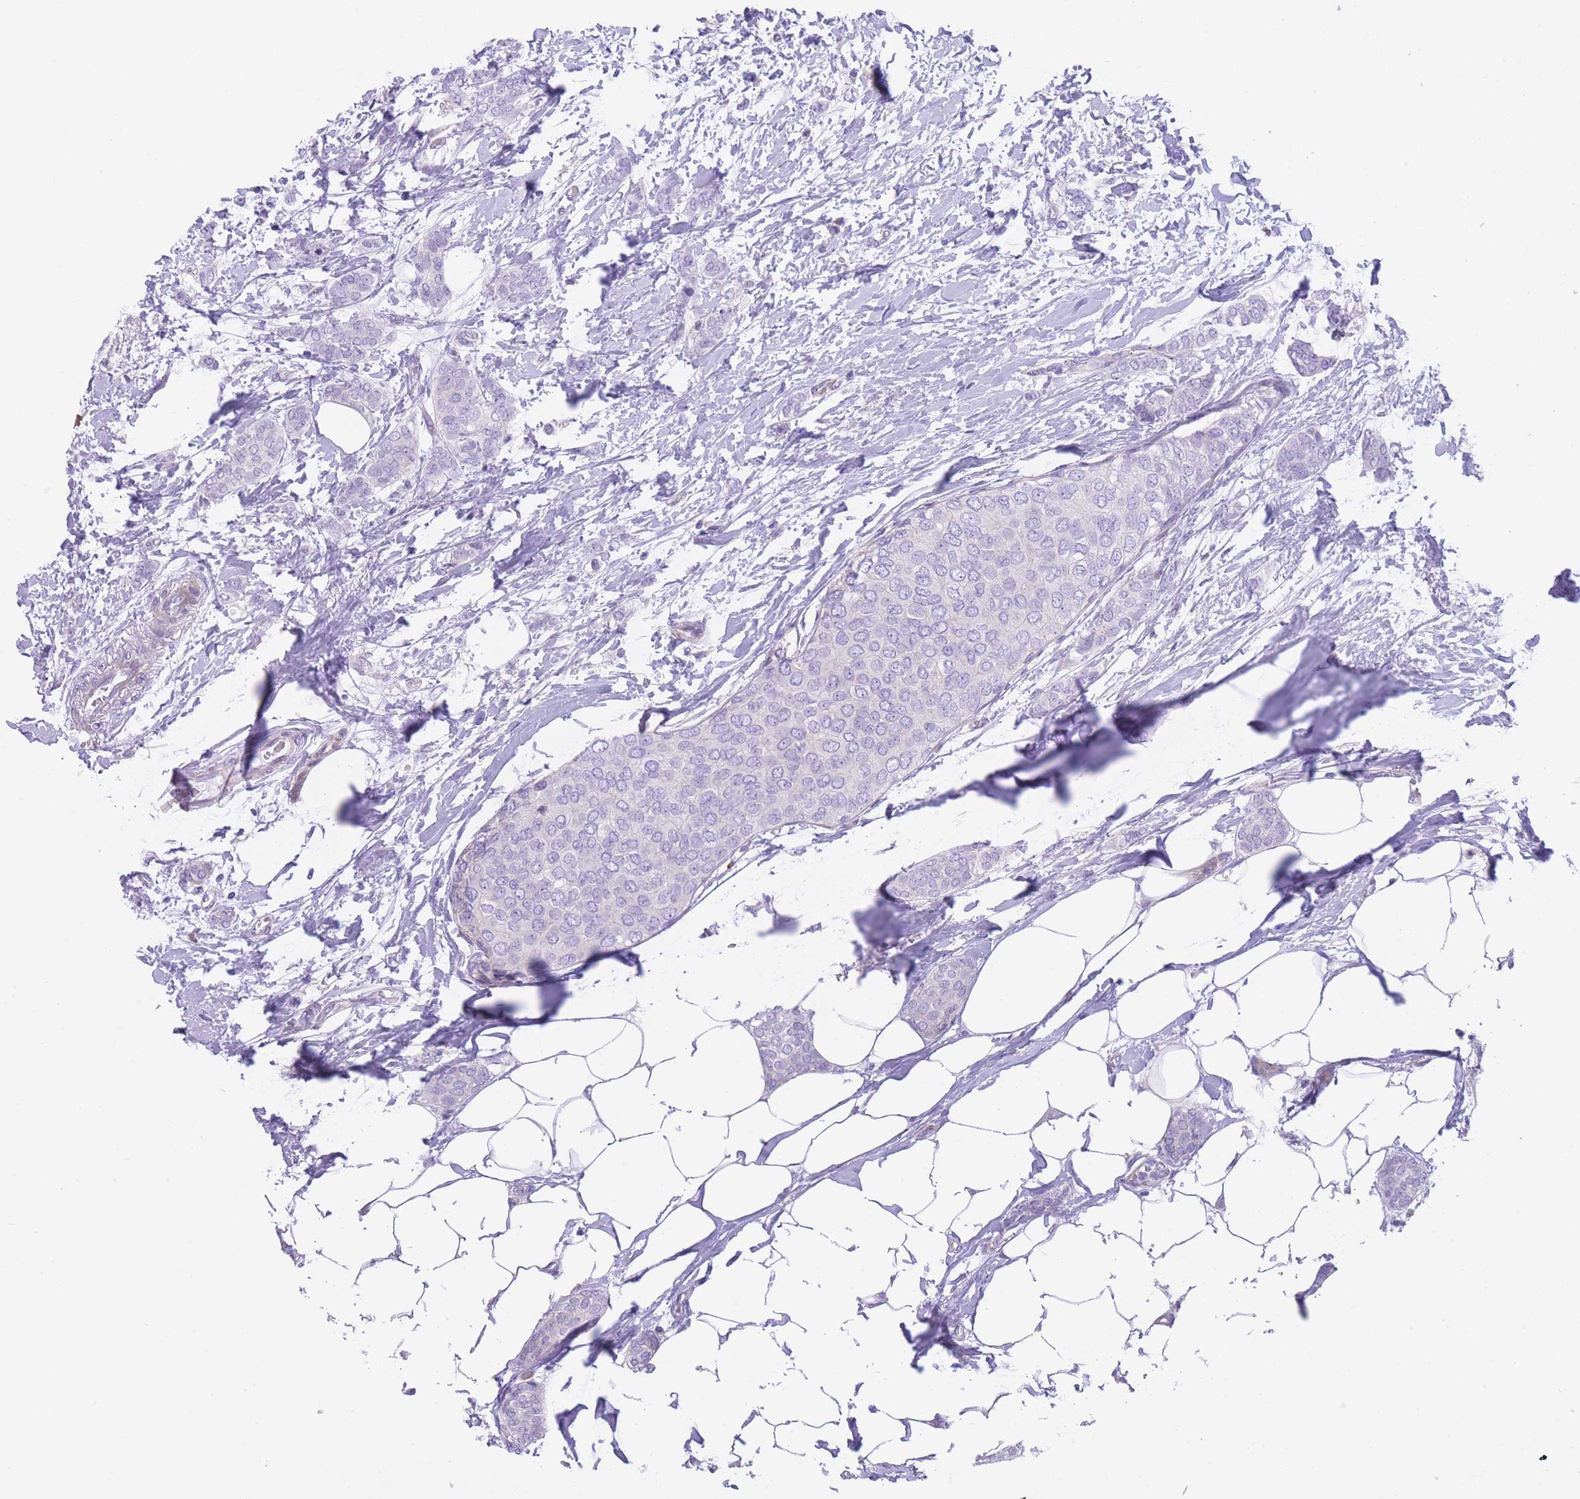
{"staining": {"intensity": "negative", "quantity": "none", "location": "none"}, "tissue": "breast cancer", "cell_type": "Tumor cells", "image_type": "cancer", "snomed": [{"axis": "morphology", "description": "Duct carcinoma"}, {"axis": "topography", "description": "Breast"}], "caption": "Immunohistochemistry (IHC) histopathology image of breast cancer stained for a protein (brown), which reveals no positivity in tumor cells.", "gene": "QTRT1", "patient": {"sex": "female", "age": 72}}